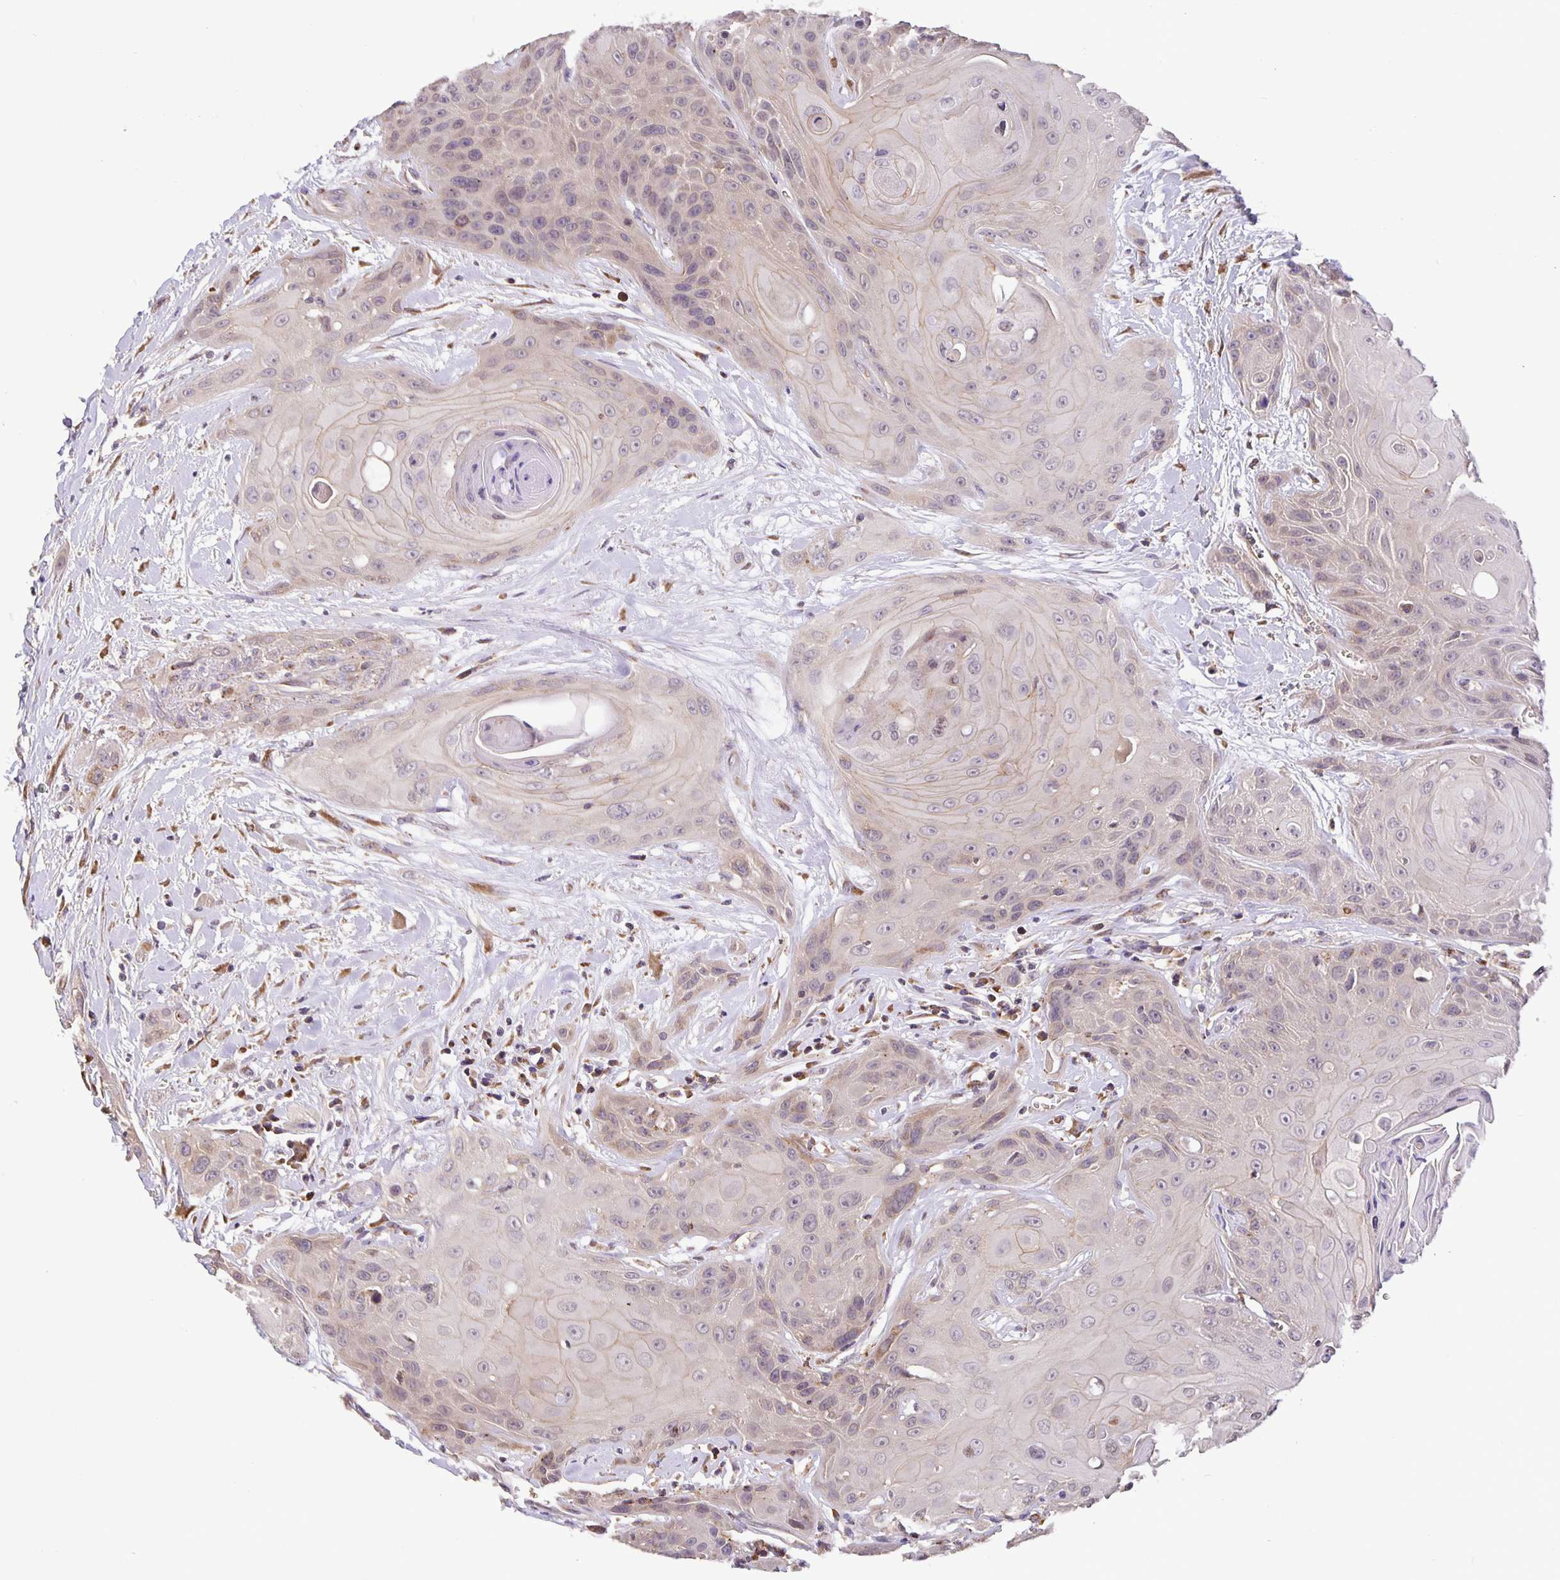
{"staining": {"intensity": "weak", "quantity": "<25%", "location": "cytoplasmic/membranous"}, "tissue": "head and neck cancer", "cell_type": "Tumor cells", "image_type": "cancer", "snomed": [{"axis": "morphology", "description": "Squamous cell carcinoma, NOS"}, {"axis": "topography", "description": "Head-Neck"}], "caption": "Squamous cell carcinoma (head and neck) was stained to show a protein in brown. There is no significant positivity in tumor cells.", "gene": "TMEM71", "patient": {"sex": "female", "age": 73}}